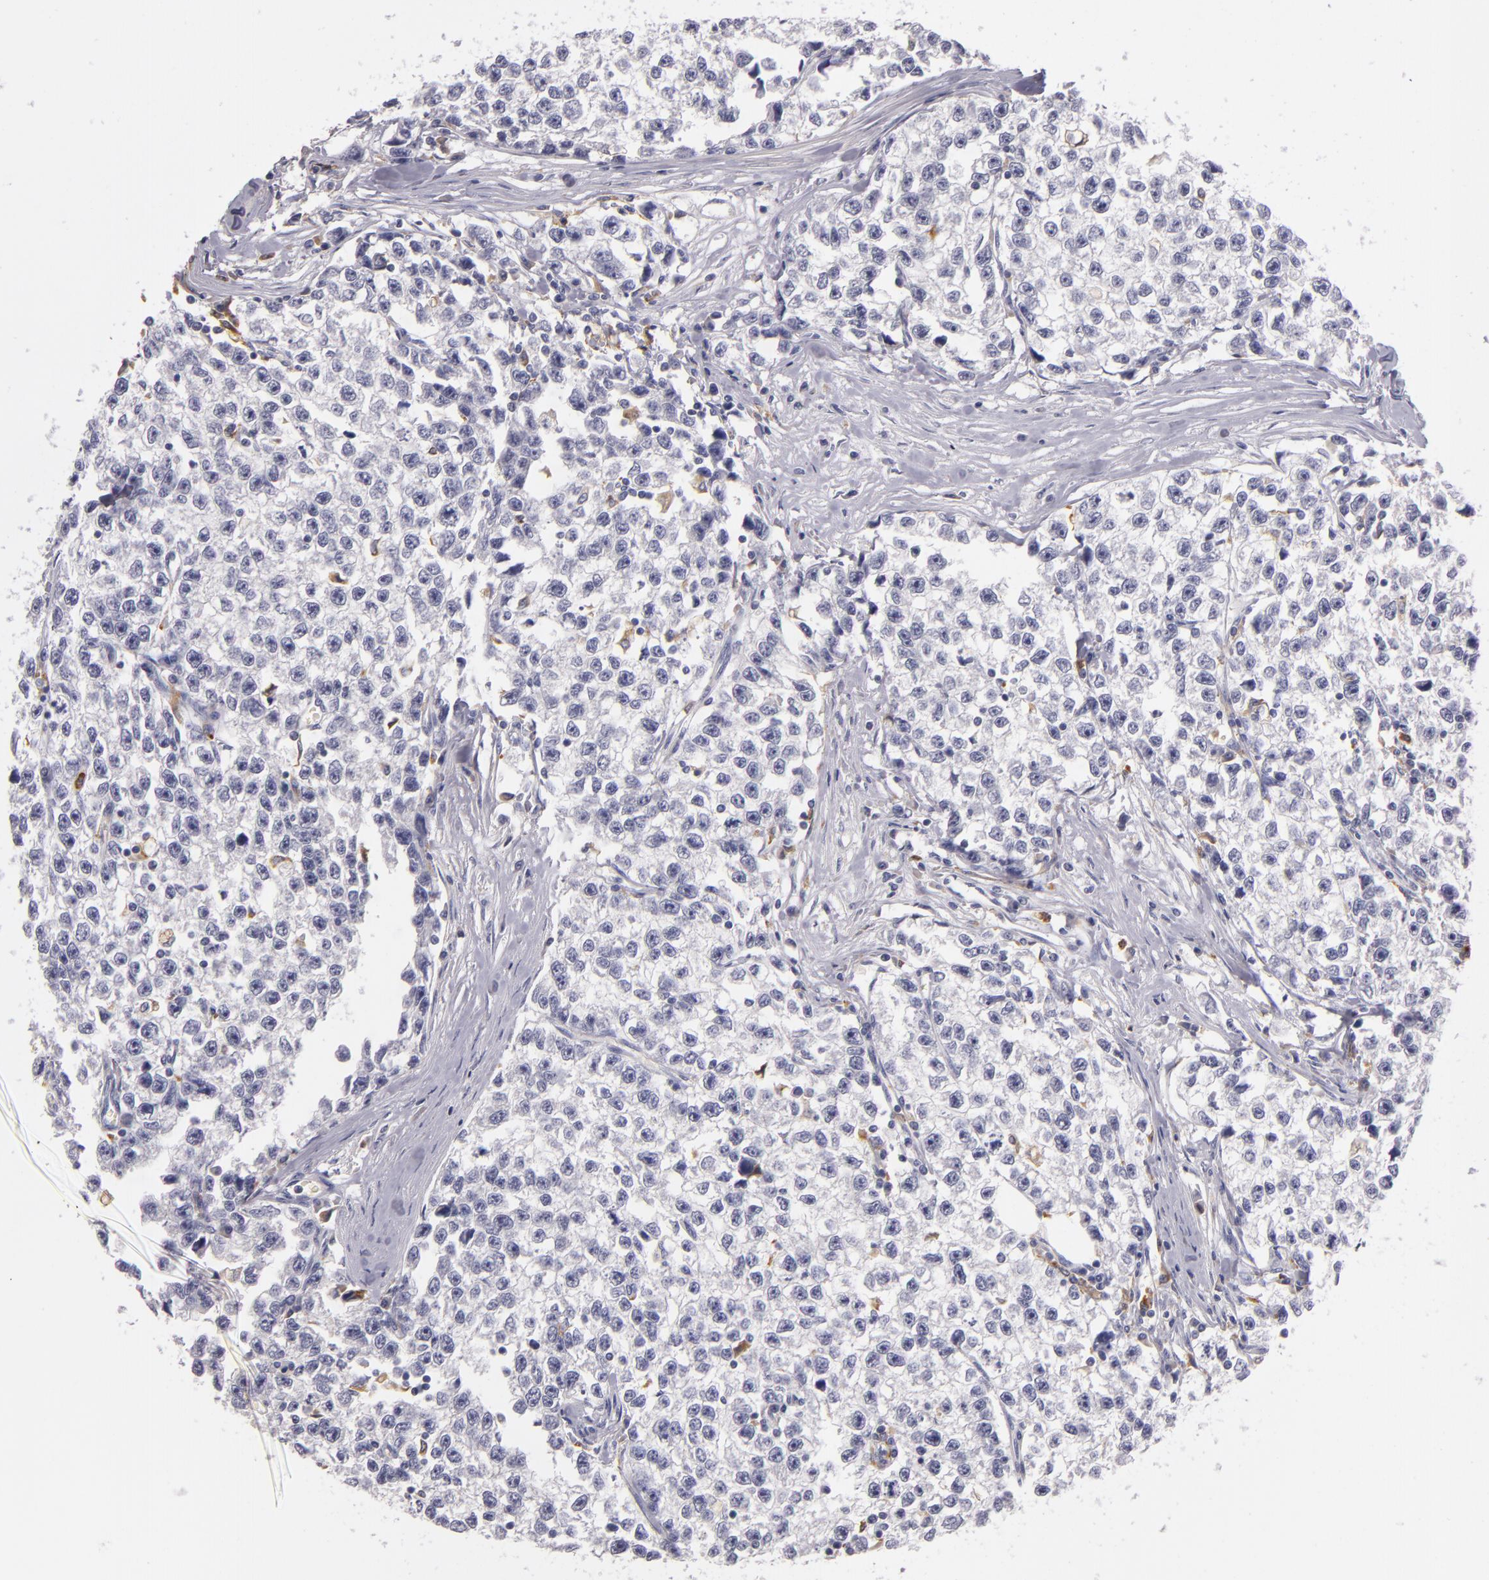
{"staining": {"intensity": "negative", "quantity": "none", "location": "none"}, "tissue": "testis cancer", "cell_type": "Tumor cells", "image_type": "cancer", "snomed": [{"axis": "morphology", "description": "Seminoma, NOS"}, {"axis": "morphology", "description": "Carcinoma, Embryonal, NOS"}, {"axis": "topography", "description": "Testis"}], "caption": "Tumor cells show no significant protein staining in testis cancer. (DAB immunohistochemistry (IHC), high magnification).", "gene": "TLR8", "patient": {"sex": "male", "age": 30}}